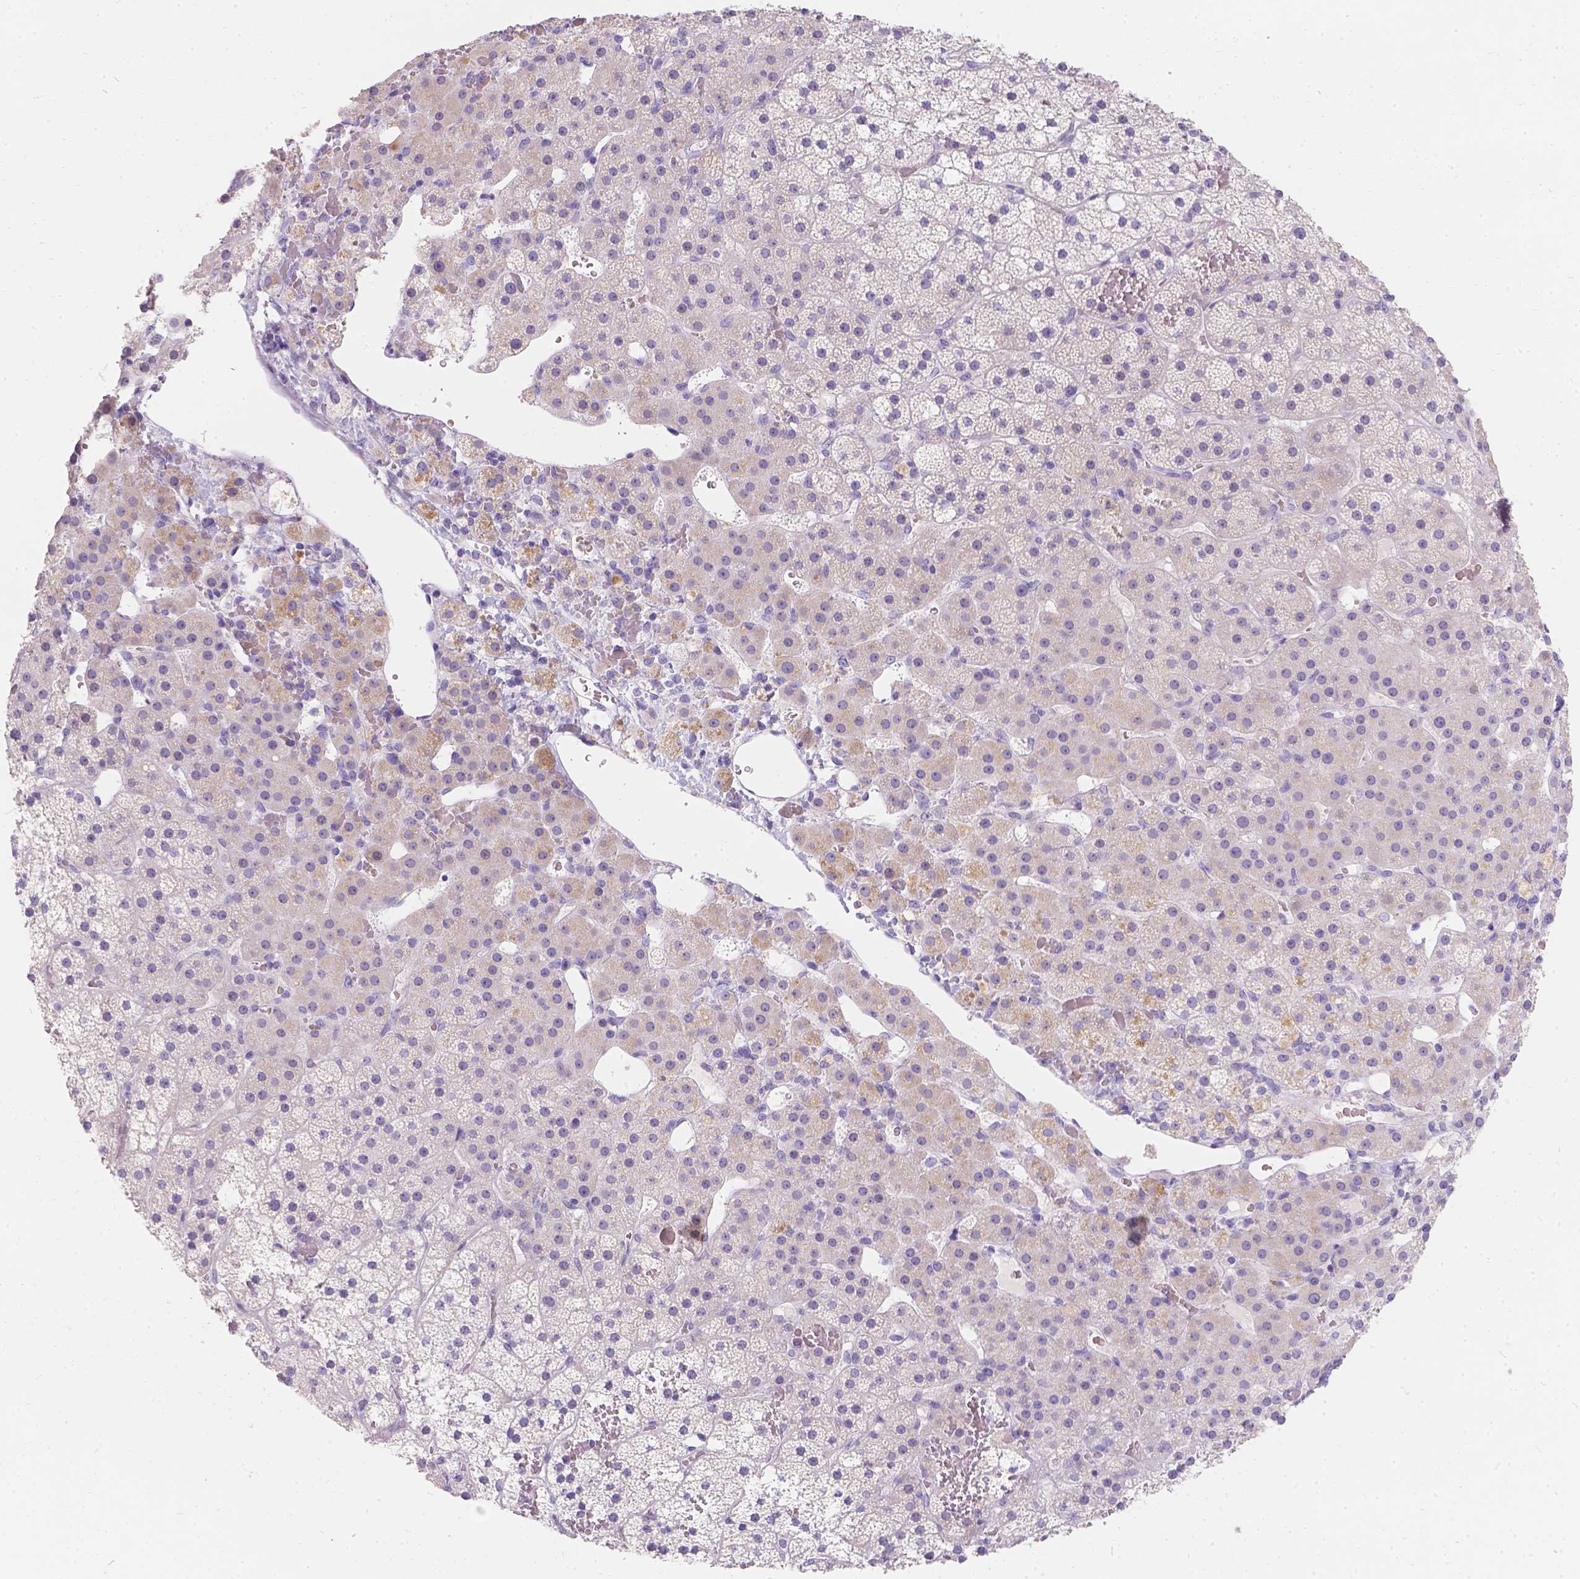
{"staining": {"intensity": "moderate", "quantity": "<25%", "location": "cytoplasmic/membranous"}, "tissue": "adrenal gland", "cell_type": "Glandular cells", "image_type": "normal", "snomed": [{"axis": "morphology", "description": "Normal tissue, NOS"}, {"axis": "topography", "description": "Adrenal gland"}], "caption": "Immunohistochemistry (IHC) of unremarkable adrenal gland exhibits low levels of moderate cytoplasmic/membranous staining in about <25% of glandular cells.", "gene": "GNRHR", "patient": {"sex": "male", "age": 53}}